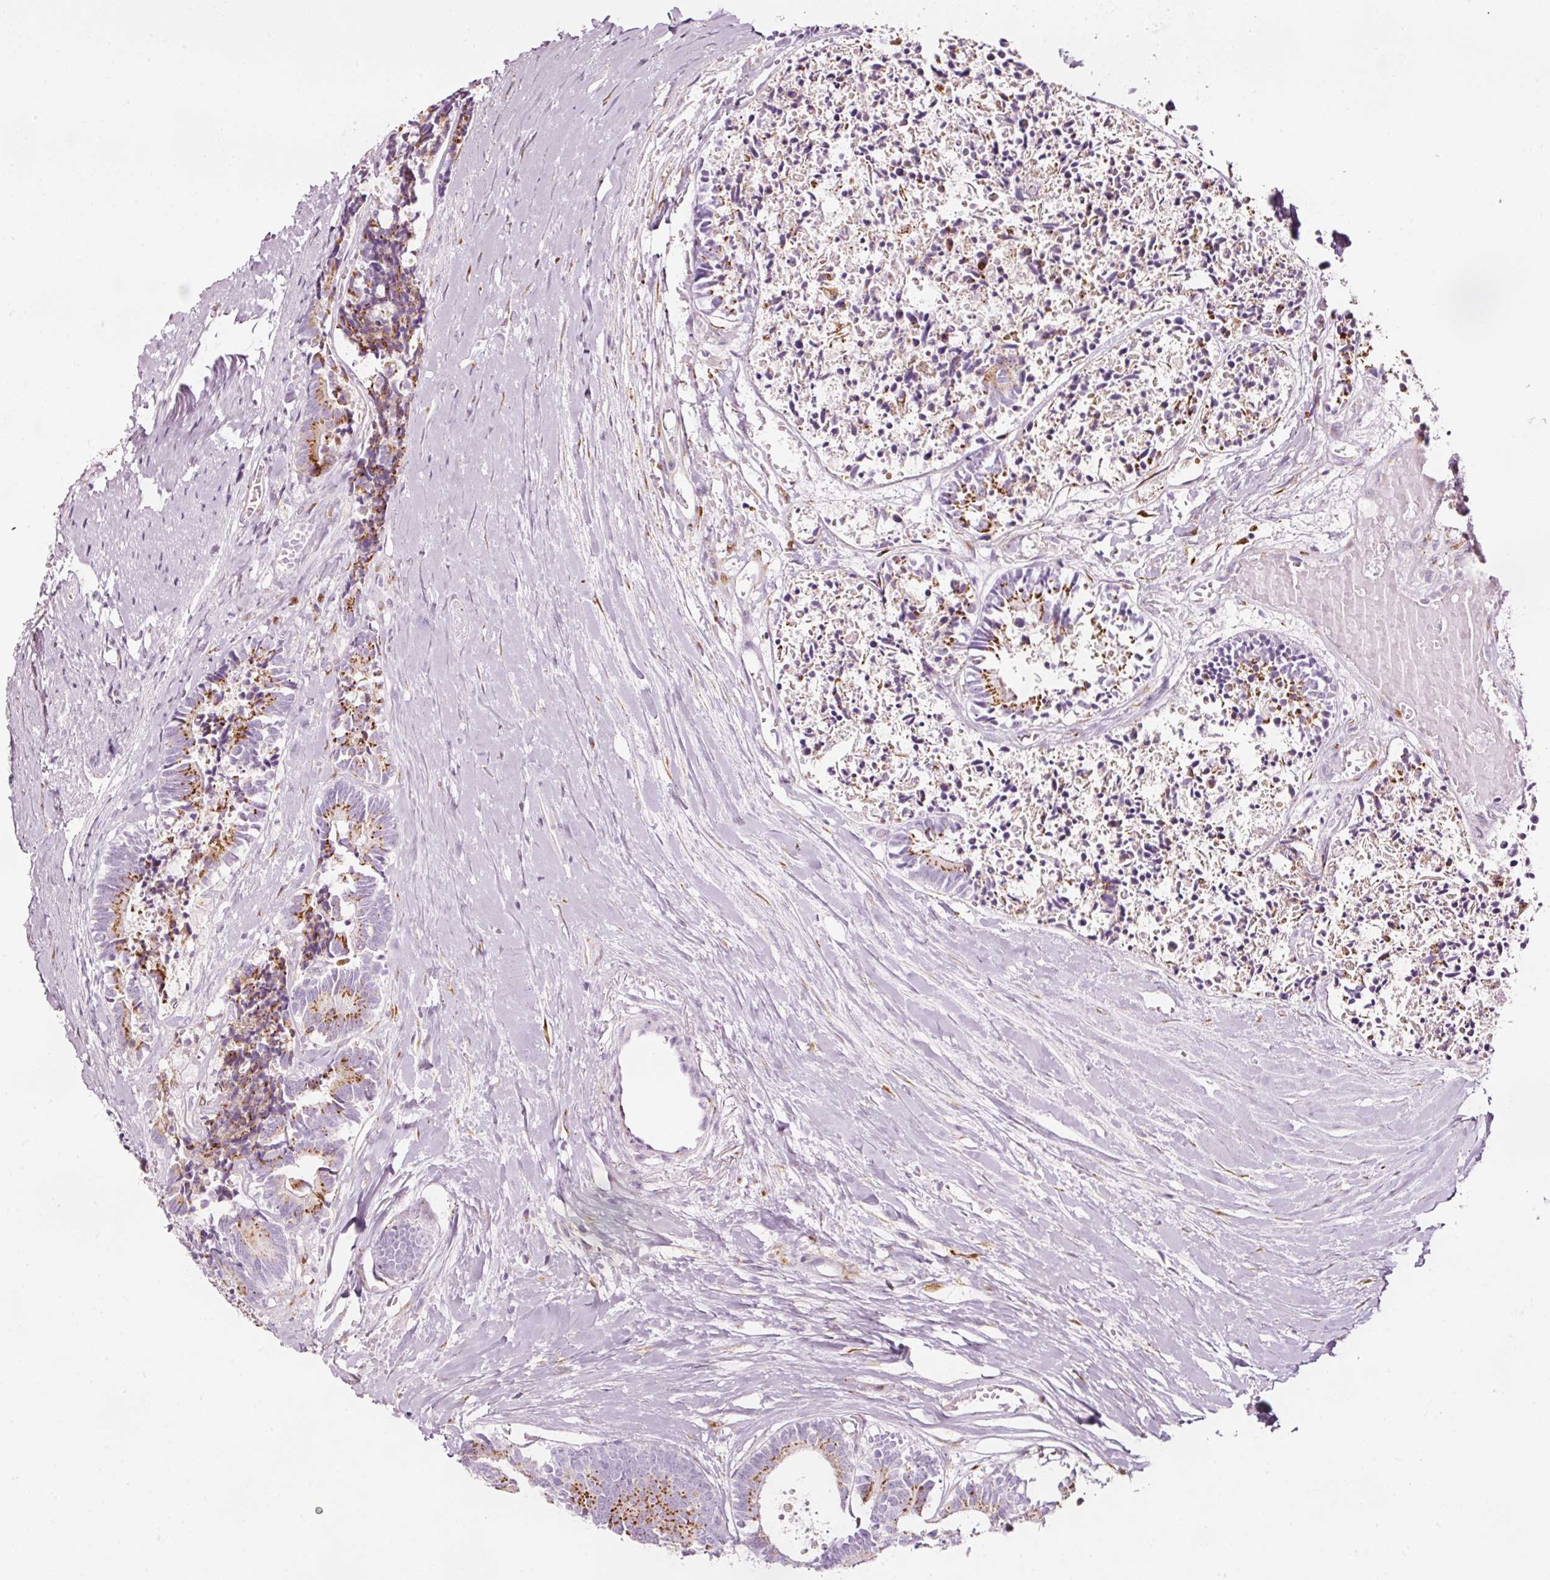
{"staining": {"intensity": "moderate", "quantity": "25%-75%", "location": "cytoplasmic/membranous"}, "tissue": "colorectal cancer", "cell_type": "Tumor cells", "image_type": "cancer", "snomed": [{"axis": "morphology", "description": "Adenocarcinoma, NOS"}, {"axis": "topography", "description": "Colon"}, {"axis": "topography", "description": "Rectum"}], "caption": "Tumor cells demonstrate moderate cytoplasmic/membranous staining in approximately 25%-75% of cells in adenocarcinoma (colorectal). (Brightfield microscopy of DAB IHC at high magnification).", "gene": "SDF4", "patient": {"sex": "male", "age": 57}}